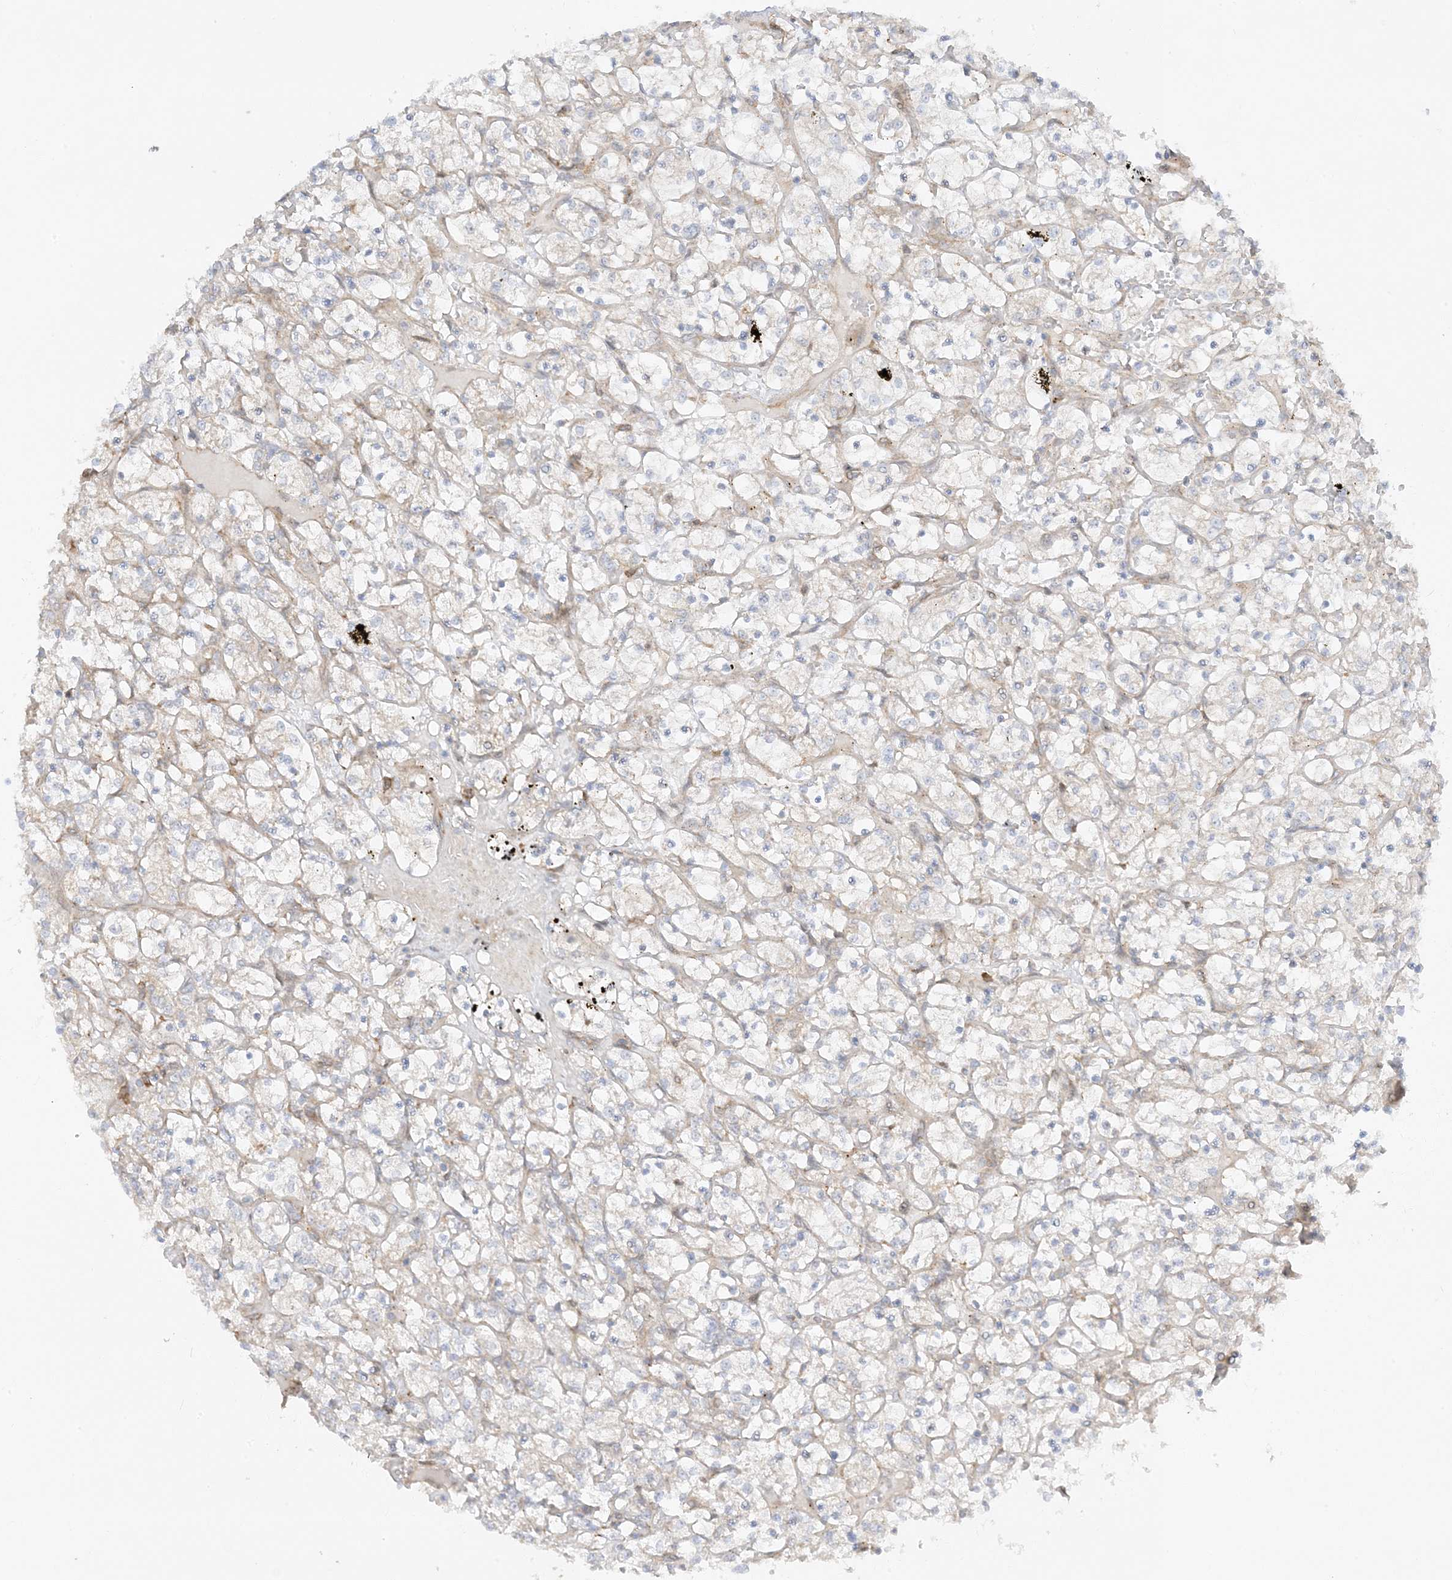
{"staining": {"intensity": "negative", "quantity": "none", "location": "none"}, "tissue": "renal cancer", "cell_type": "Tumor cells", "image_type": "cancer", "snomed": [{"axis": "morphology", "description": "Adenocarcinoma, NOS"}, {"axis": "topography", "description": "Kidney"}], "caption": "A histopathology image of human renal cancer is negative for staining in tumor cells. (DAB (3,3'-diaminobenzidine) immunohistochemistry with hematoxylin counter stain).", "gene": "SCARF2", "patient": {"sex": "female", "age": 69}}